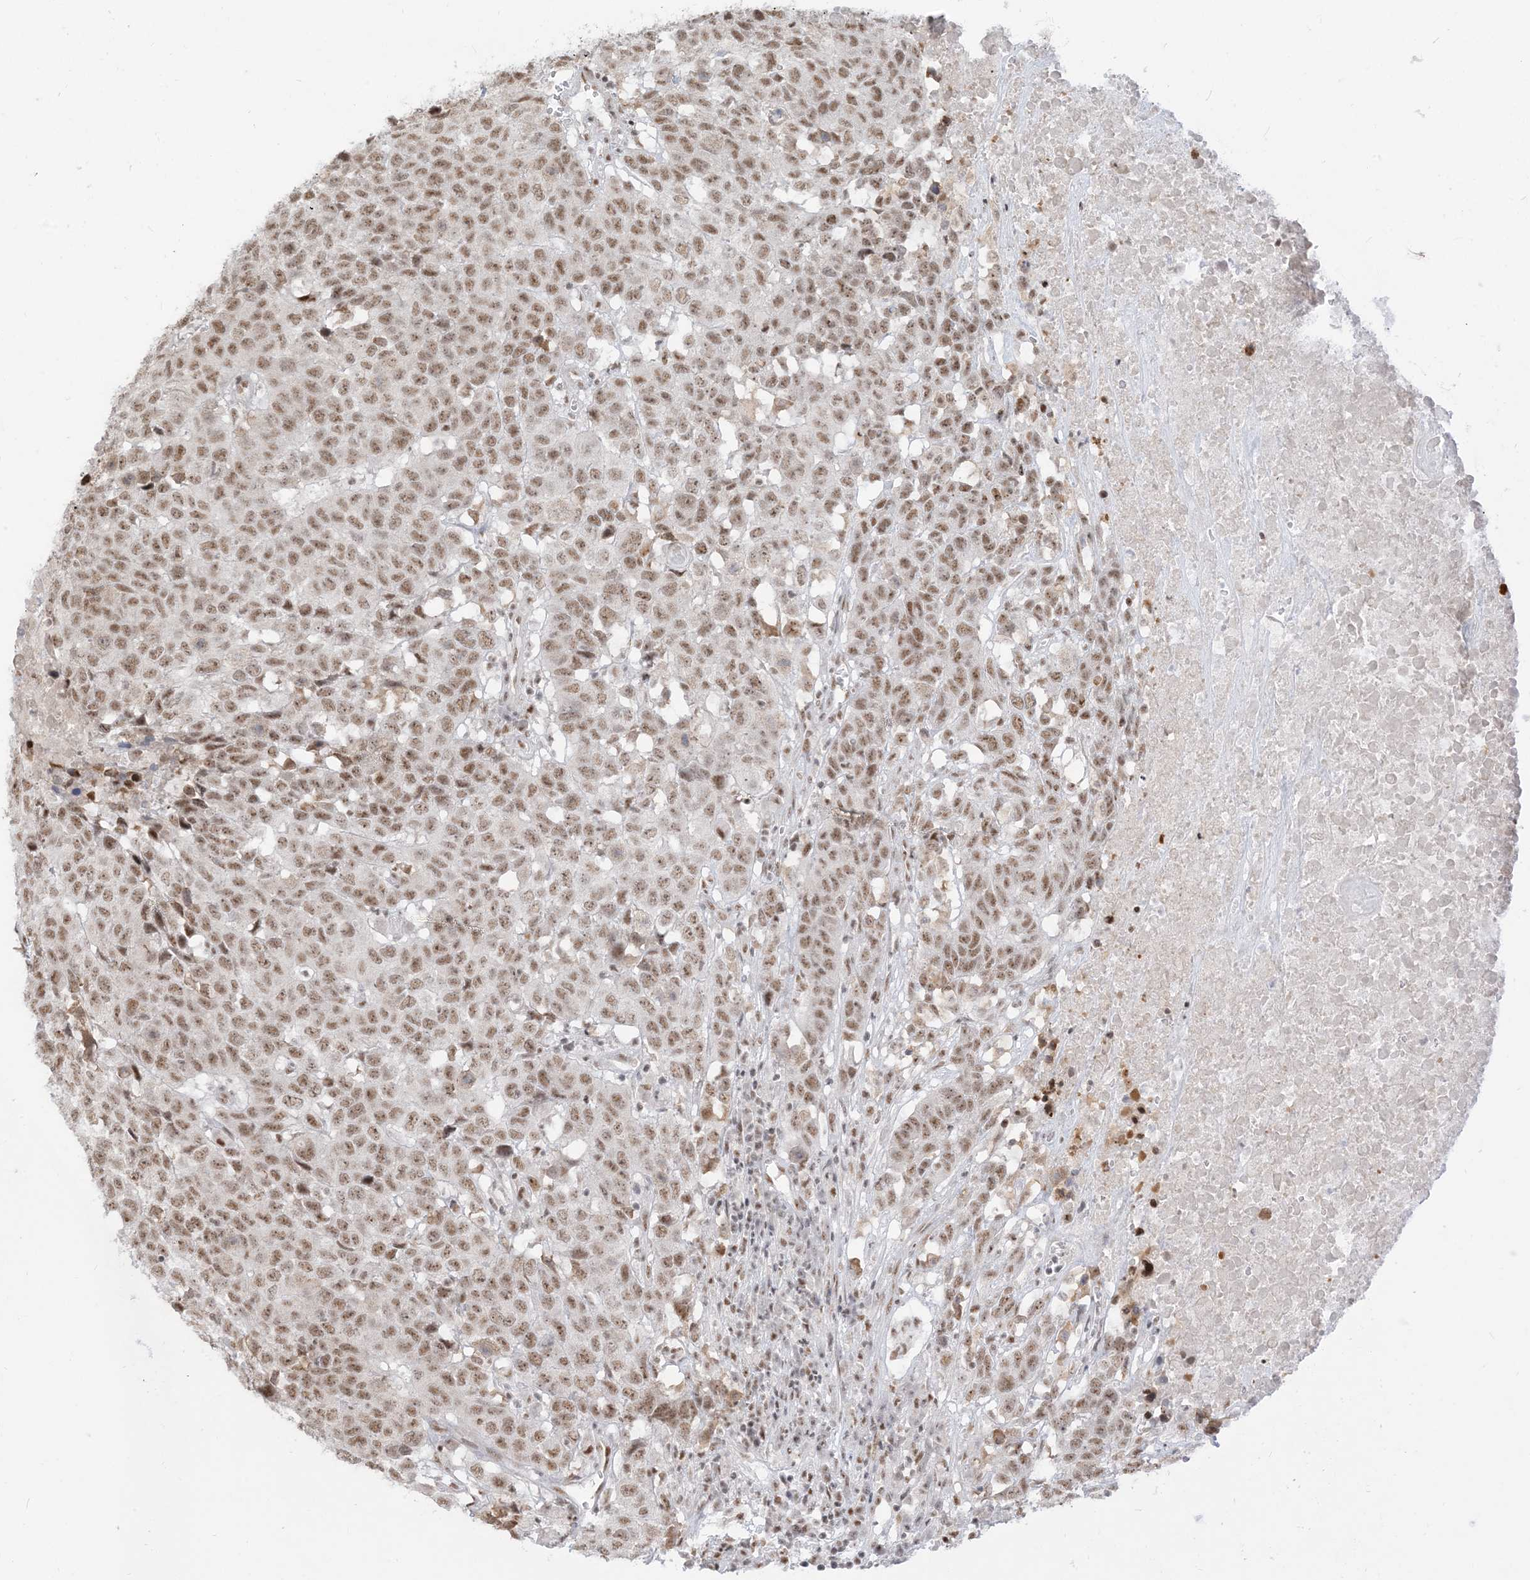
{"staining": {"intensity": "moderate", "quantity": ">75%", "location": "nuclear"}, "tissue": "head and neck cancer", "cell_type": "Tumor cells", "image_type": "cancer", "snomed": [{"axis": "morphology", "description": "Squamous cell carcinoma, NOS"}, {"axis": "topography", "description": "Head-Neck"}], "caption": "A micrograph of human head and neck squamous cell carcinoma stained for a protein demonstrates moderate nuclear brown staining in tumor cells.", "gene": "ARGLU1", "patient": {"sex": "male", "age": 66}}